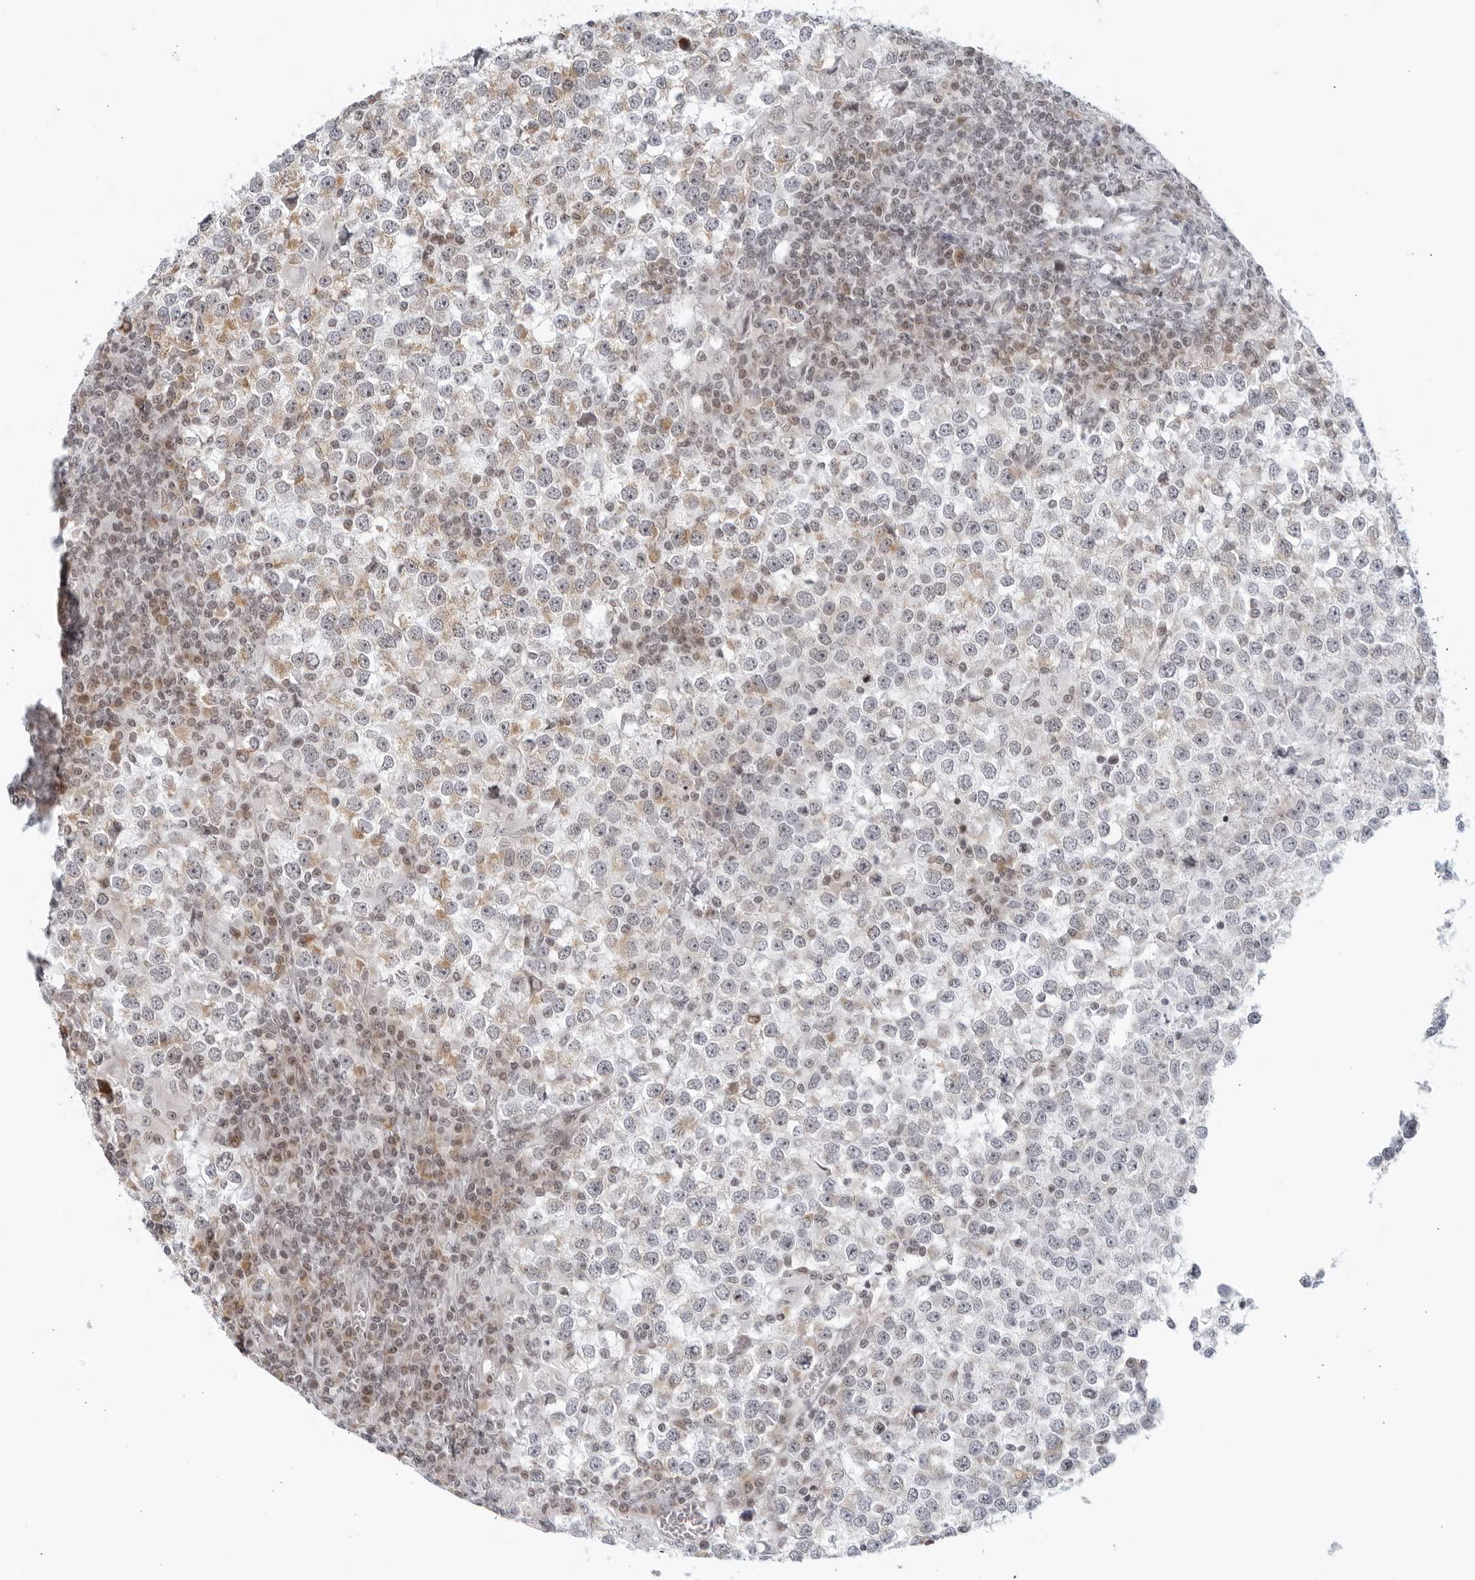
{"staining": {"intensity": "weak", "quantity": "<25%", "location": "cytoplasmic/membranous"}, "tissue": "testis cancer", "cell_type": "Tumor cells", "image_type": "cancer", "snomed": [{"axis": "morphology", "description": "Seminoma, NOS"}, {"axis": "topography", "description": "Testis"}], "caption": "This micrograph is of seminoma (testis) stained with IHC to label a protein in brown with the nuclei are counter-stained blue. There is no positivity in tumor cells. (Immunohistochemistry, brightfield microscopy, high magnification).", "gene": "RAB11FIP3", "patient": {"sex": "male", "age": 65}}